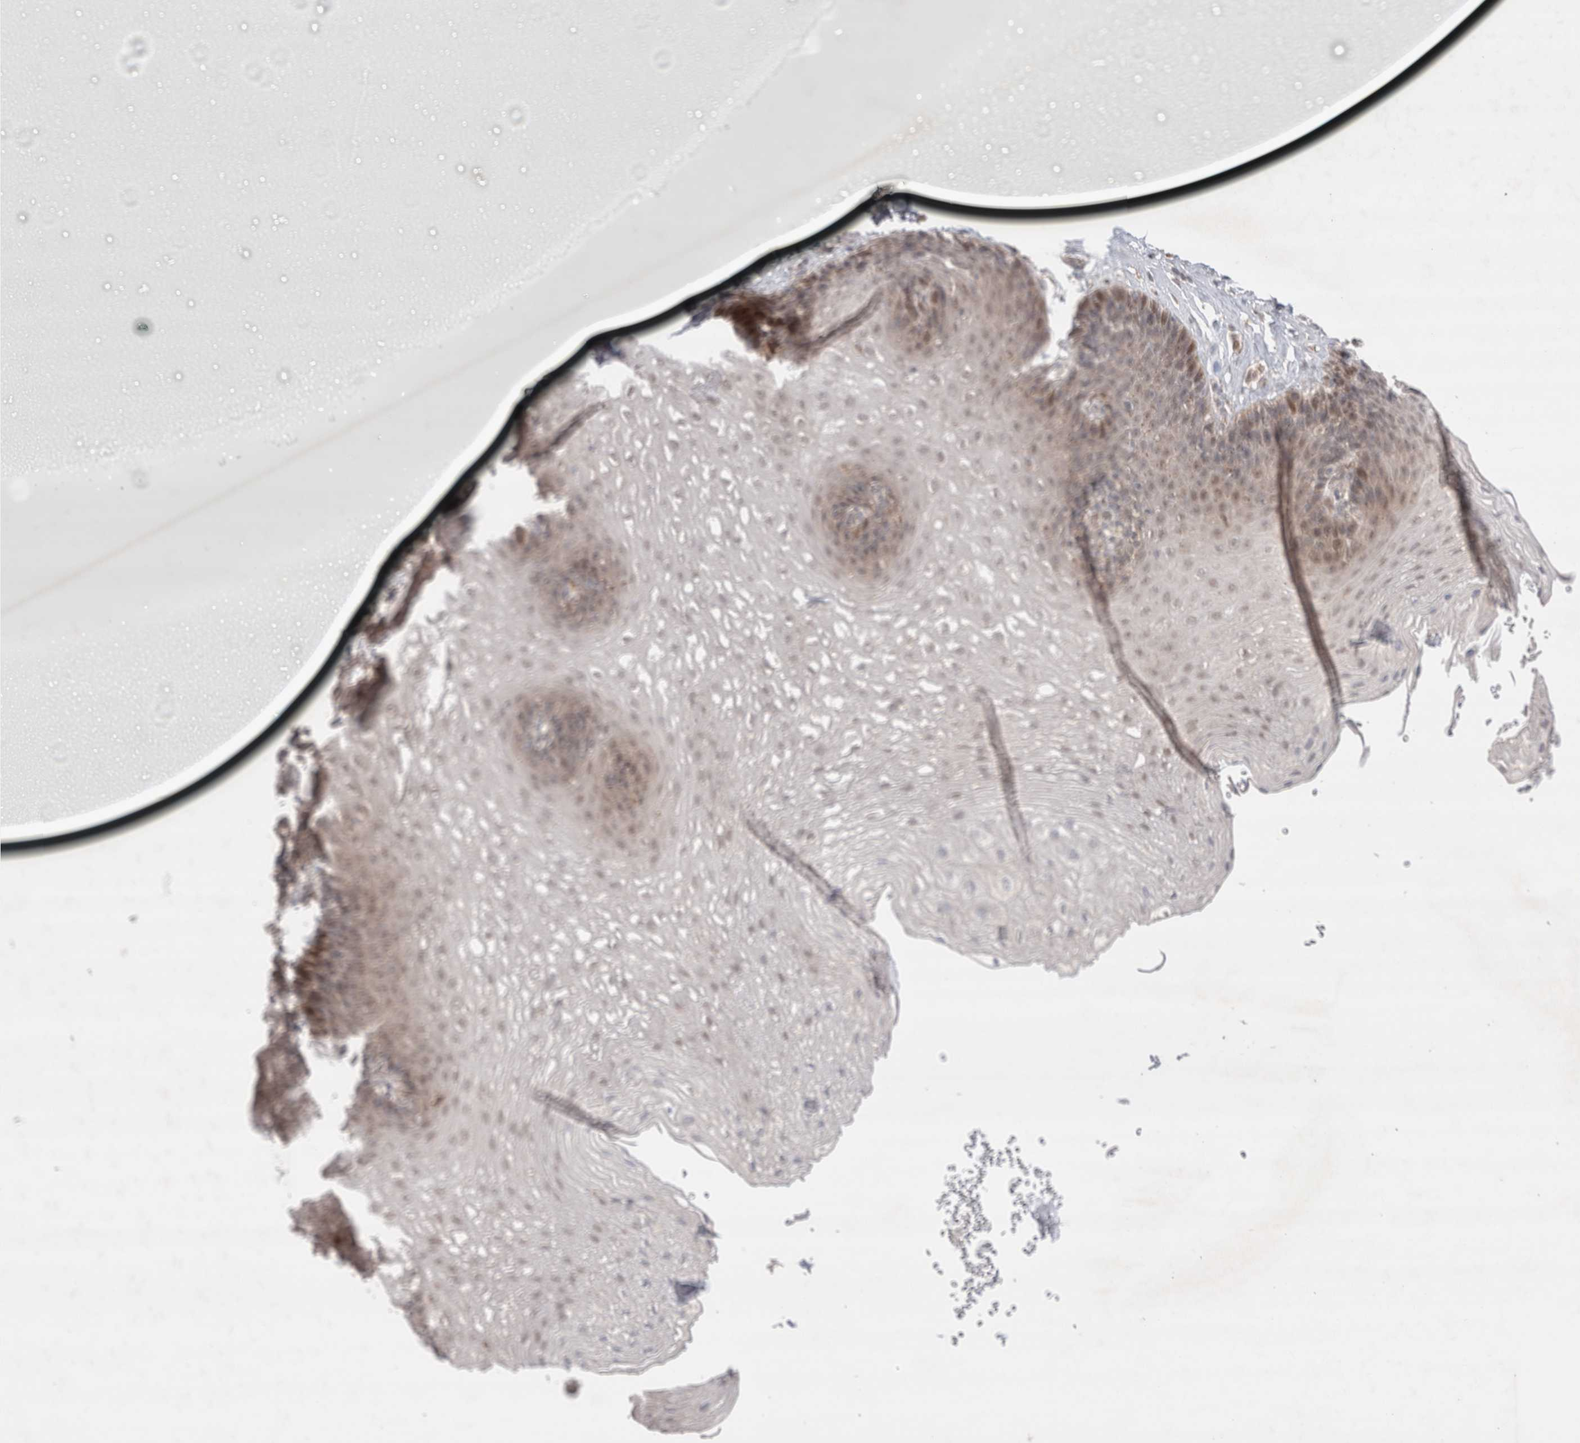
{"staining": {"intensity": "weak", "quantity": "25%-75%", "location": "cytoplasmic/membranous,nuclear"}, "tissue": "esophagus", "cell_type": "Squamous epithelial cells", "image_type": "normal", "snomed": [{"axis": "morphology", "description": "Normal tissue, NOS"}, {"axis": "topography", "description": "Esophagus"}], "caption": "An image showing weak cytoplasmic/membranous,nuclear positivity in approximately 25%-75% of squamous epithelial cells in benign esophagus, as visualized by brown immunohistochemical staining.", "gene": "SLC29A1", "patient": {"sex": "female", "age": 66}}